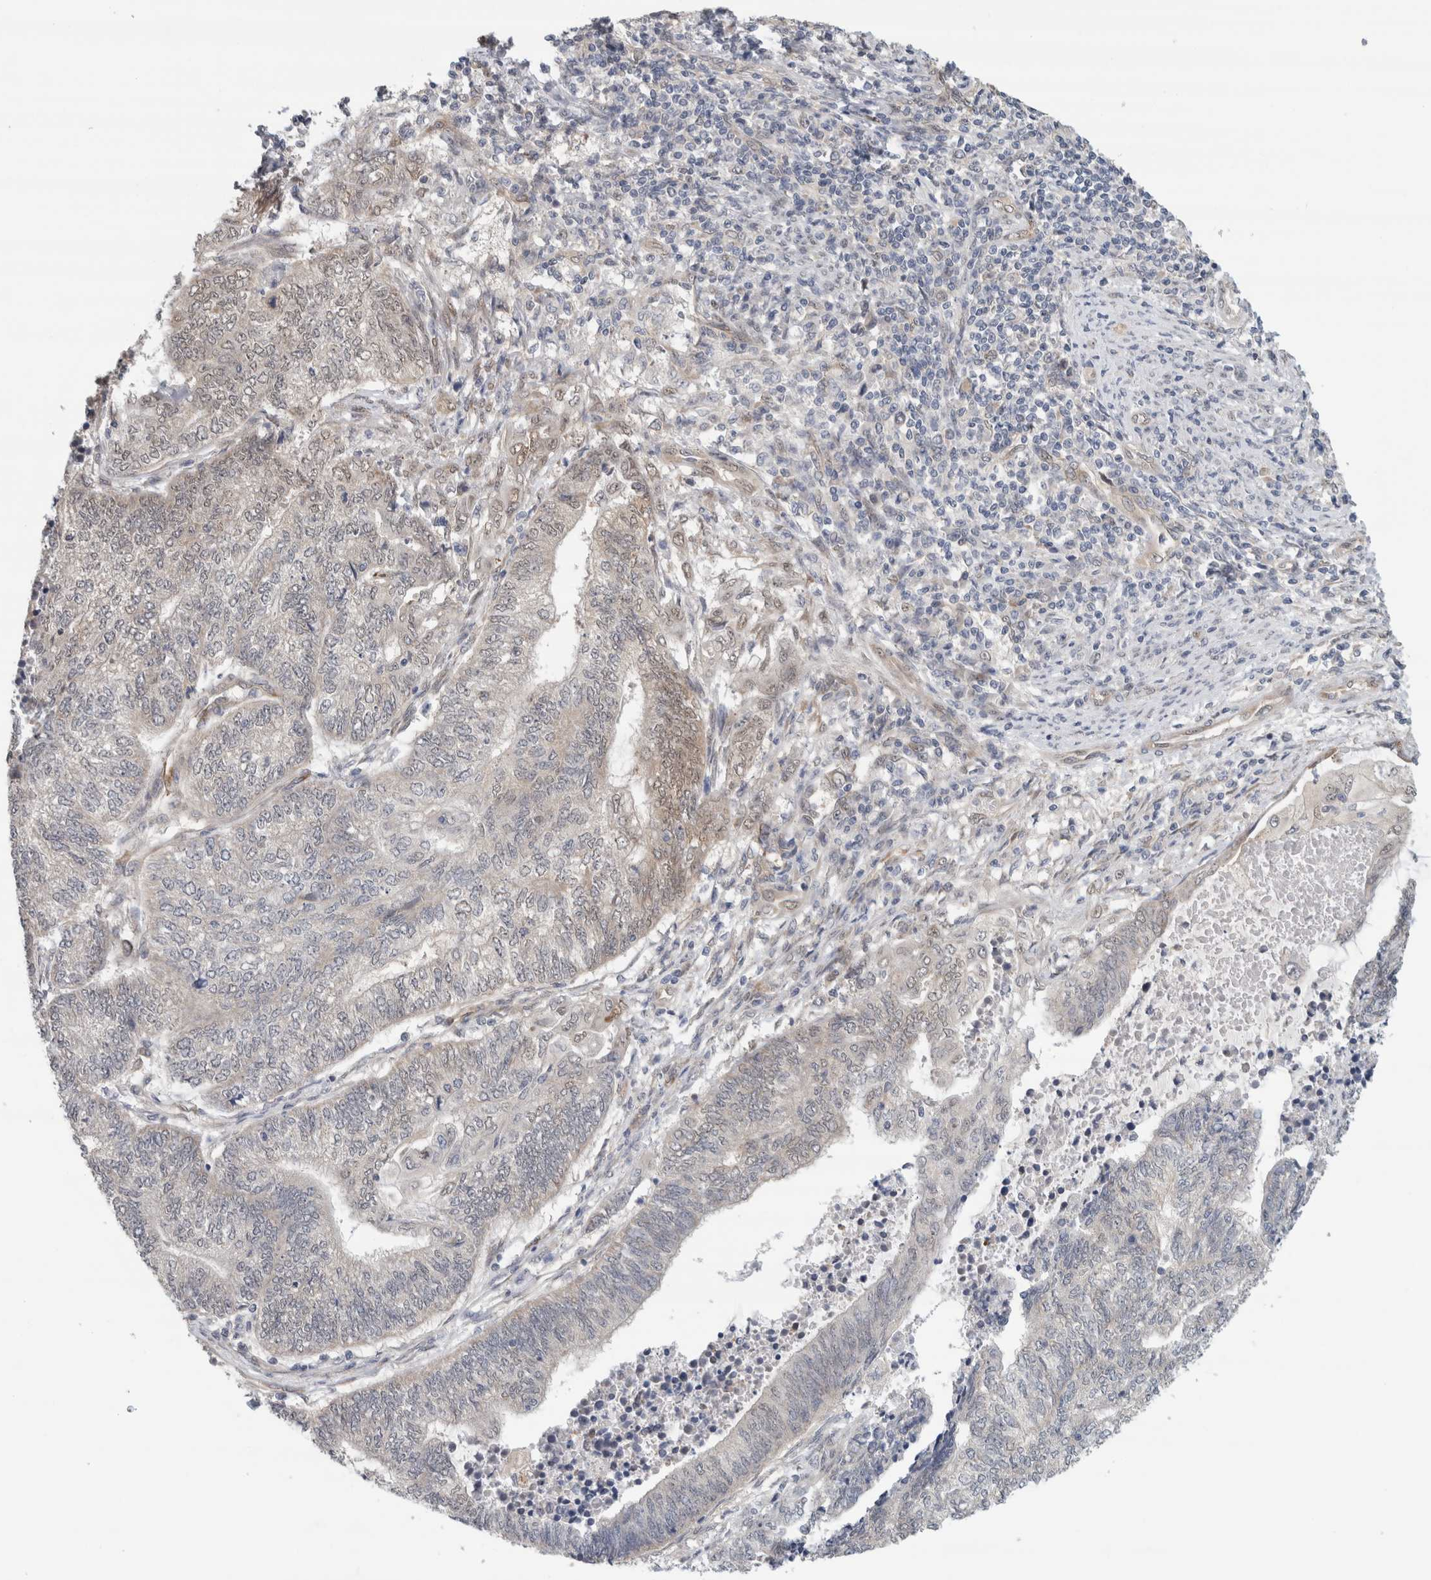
{"staining": {"intensity": "weak", "quantity": "<25%", "location": "nuclear"}, "tissue": "endometrial cancer", "cell_type": "Tumor cells", "image_type": "cancer", "snomed": [{"axis": "morphology", "description": "Adenocarcinoma, NOS"}, {"axis": "topography", "description": "Uterus"}, {"axis": "topography", "description": "Endometrium"}], "caption": "Immunohistochemical staining of endometrial adenocarcinoma displays no significant expression in tumor cells.", "gene": "EIF4G3", "patient": {"sex": "female", "age": 70}}